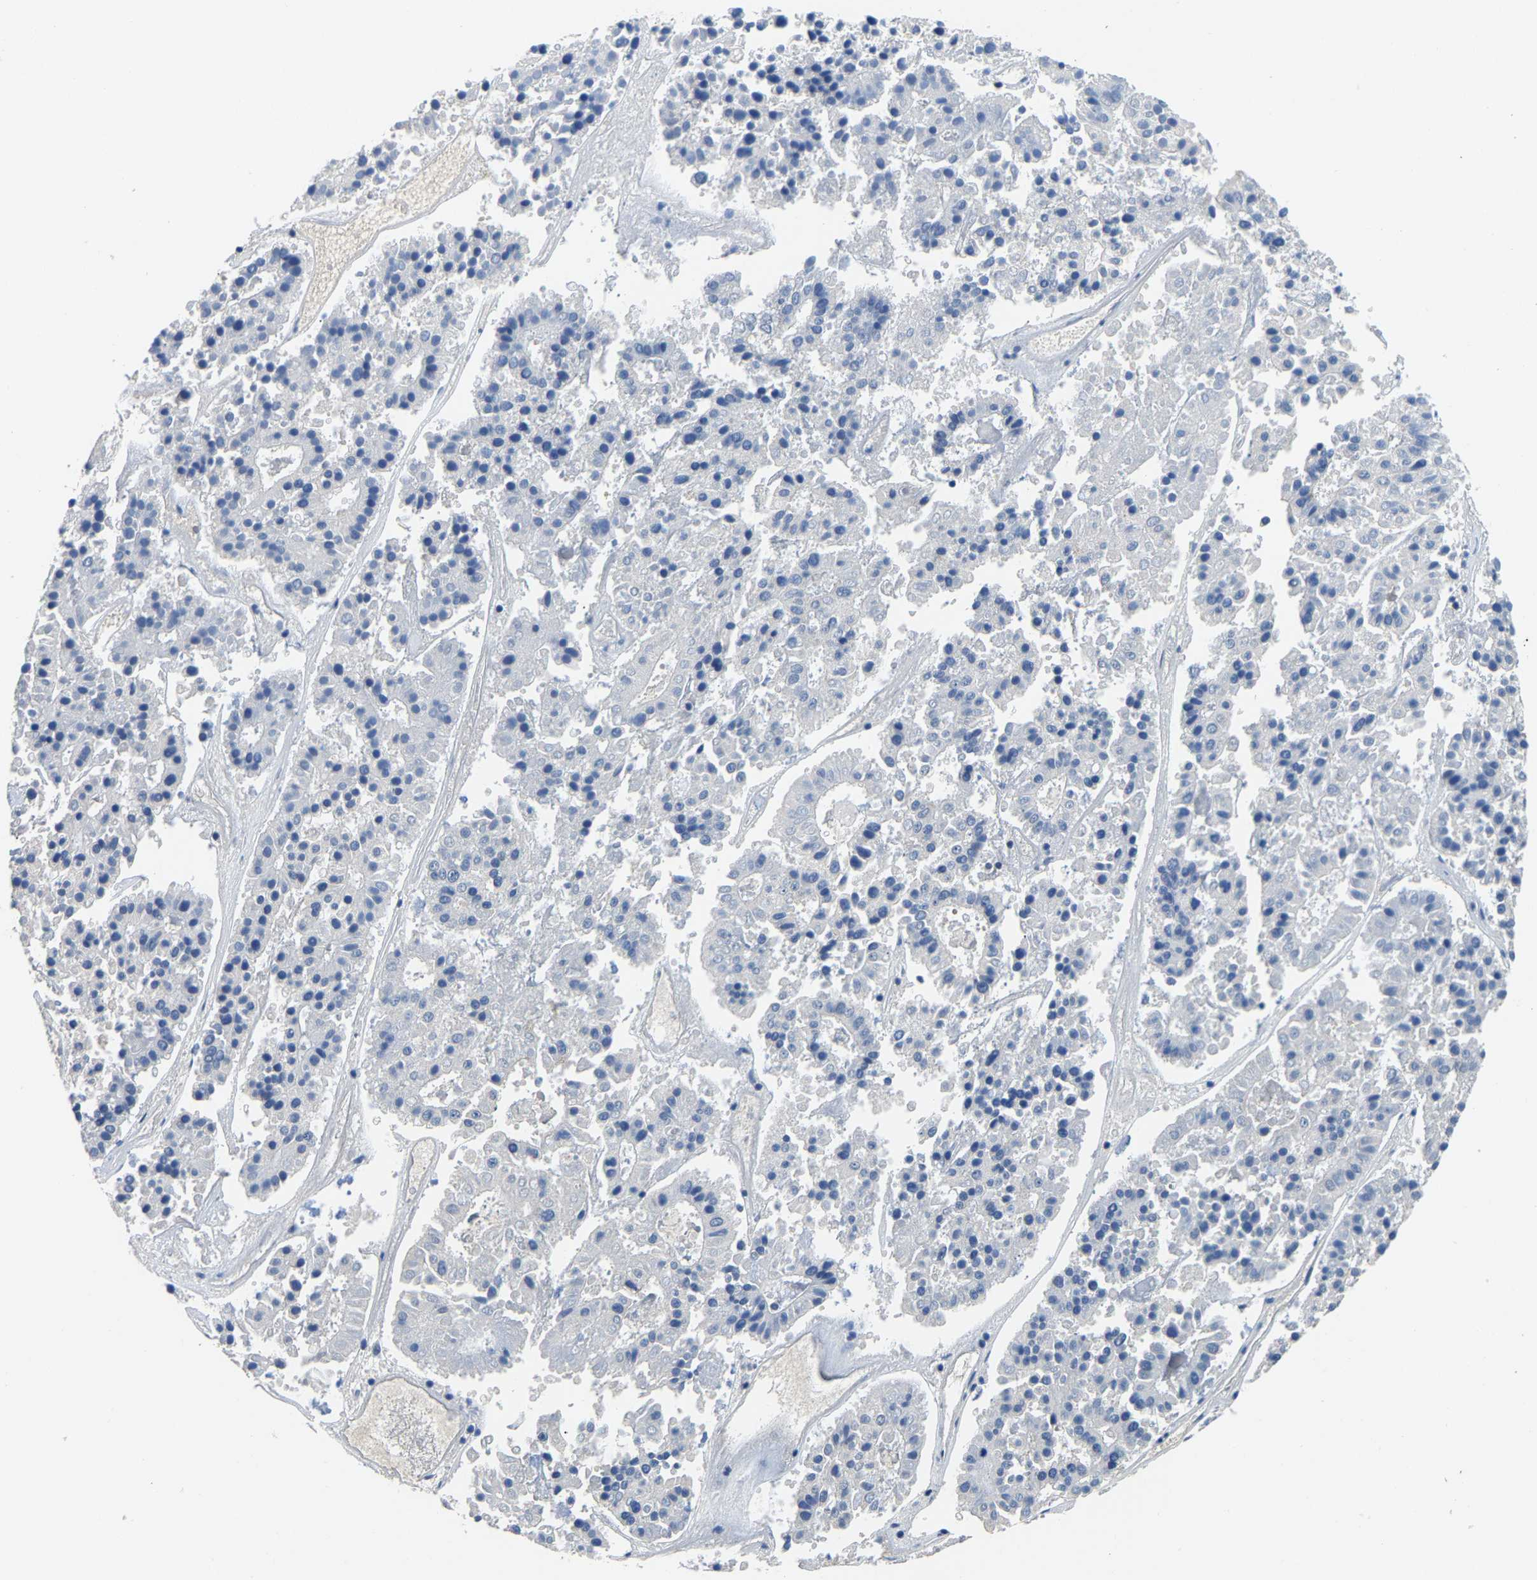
{"staining": {"intensity": "negative", "quantity": "none", "location": "none"}, "tissue": "pancreatic cancer", "cell_type": "Tumor cells", "image_type": "cancer", "snomed": [{"axis": "morphology", "description": "Adenocarcinoma, NOS"}, {"axis": "topography", "description": "Pancreas"}], "caption": "This histopathology image is of pancreatic adenocarcinoma stained with immunohistochemistry to label a protein in brown with the nuclei are counter-stained blue. There is no expression in tumor cells.", "gene": "GIMAP7", "patient": {"sex": "male", "age": 50}}